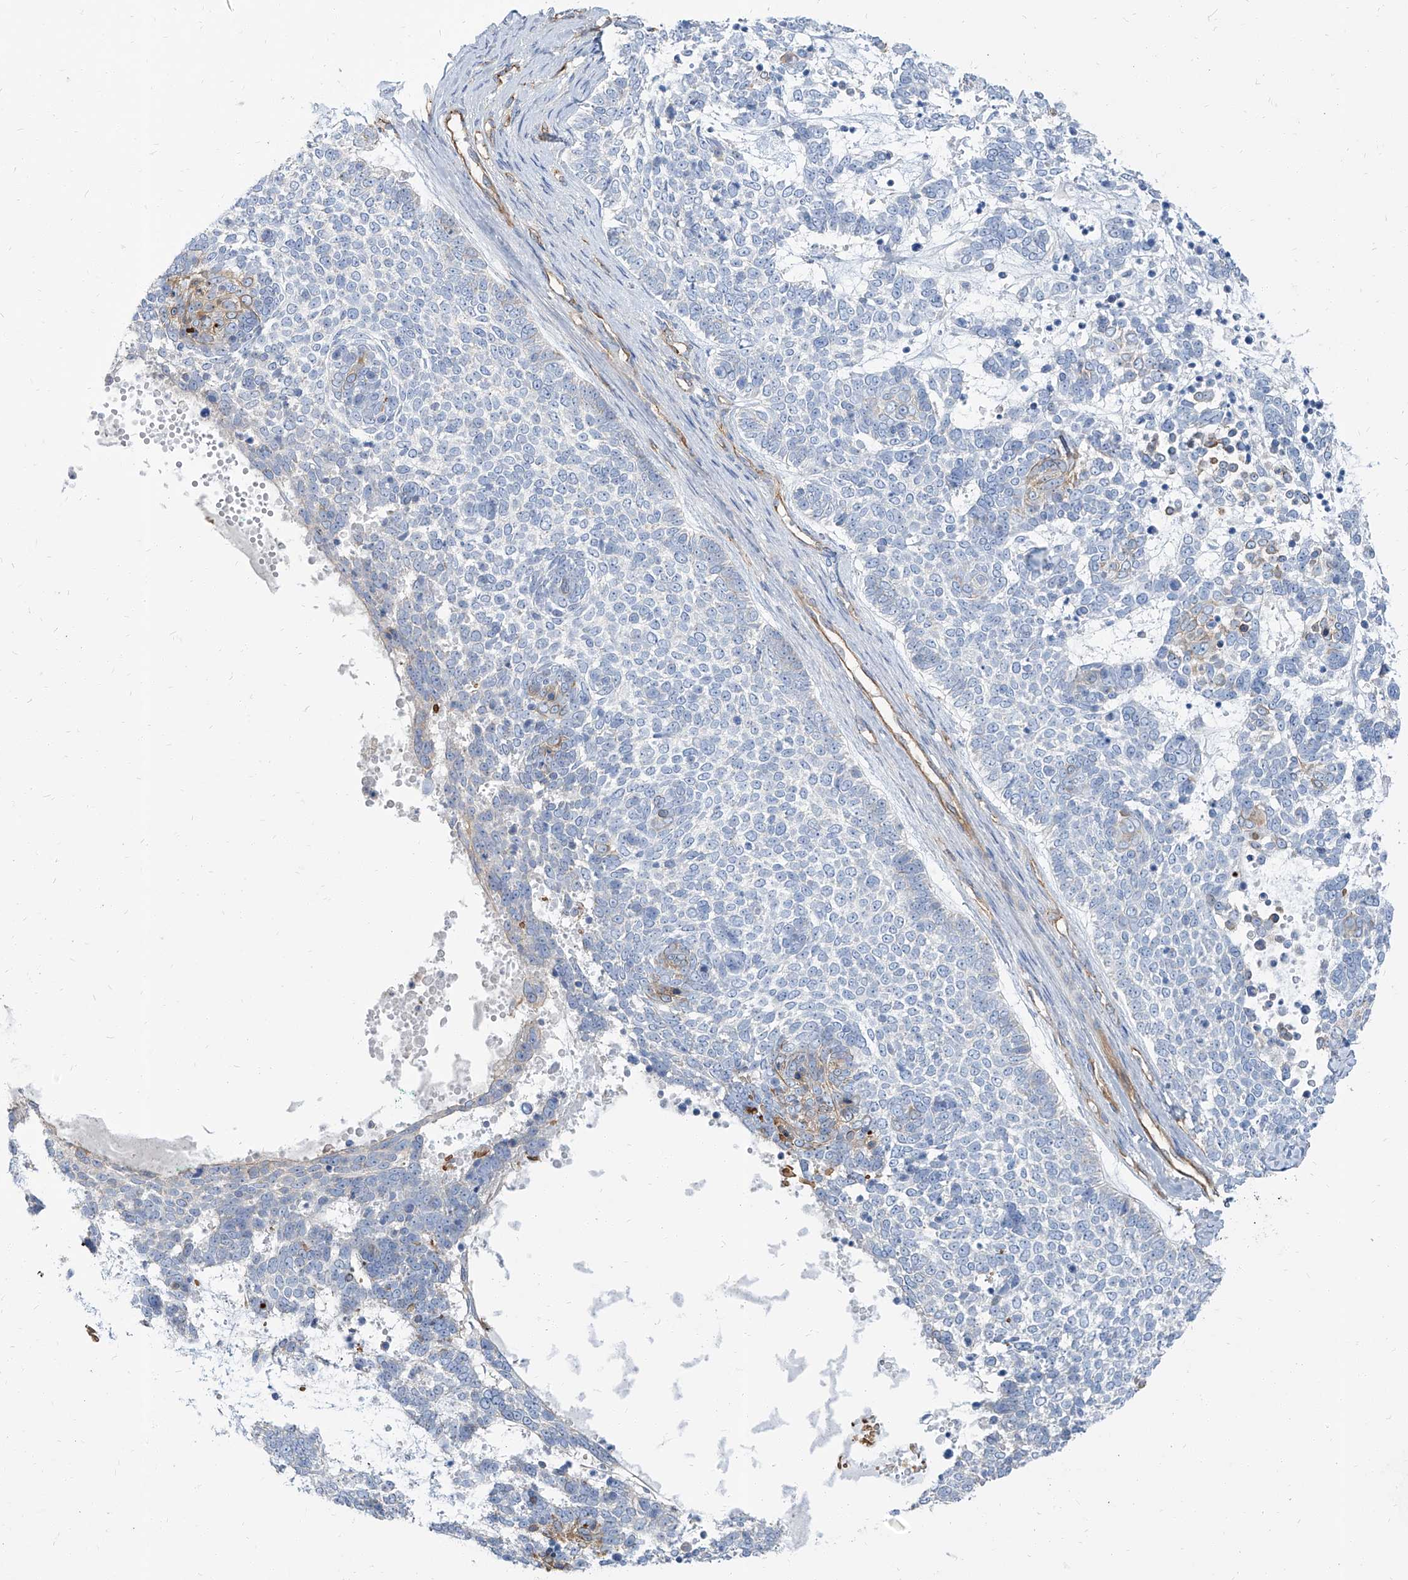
{"staining": {"intensity": "negative", "quantity": "none", "location": "none"}, "tissue": "skin cancer", "cell_type": "Tumor cells", "image_type": "cancer", "snomed": [{"axis": "morphology", "description": "Basal cell carcinoma"}, {"axis": "topography", "description": "Skin"}], "caption": "Basal cell carcinoma (skin) was stained to show a protein in brown. There is no significant staining in tumor cells. (DAB (3,3'-diaminobenzidine) immunohistochemistry (IHC) with hematoxylin counter stain).", "gene": "TXLNB", "patient": {"sex": "female", "age": 81}}